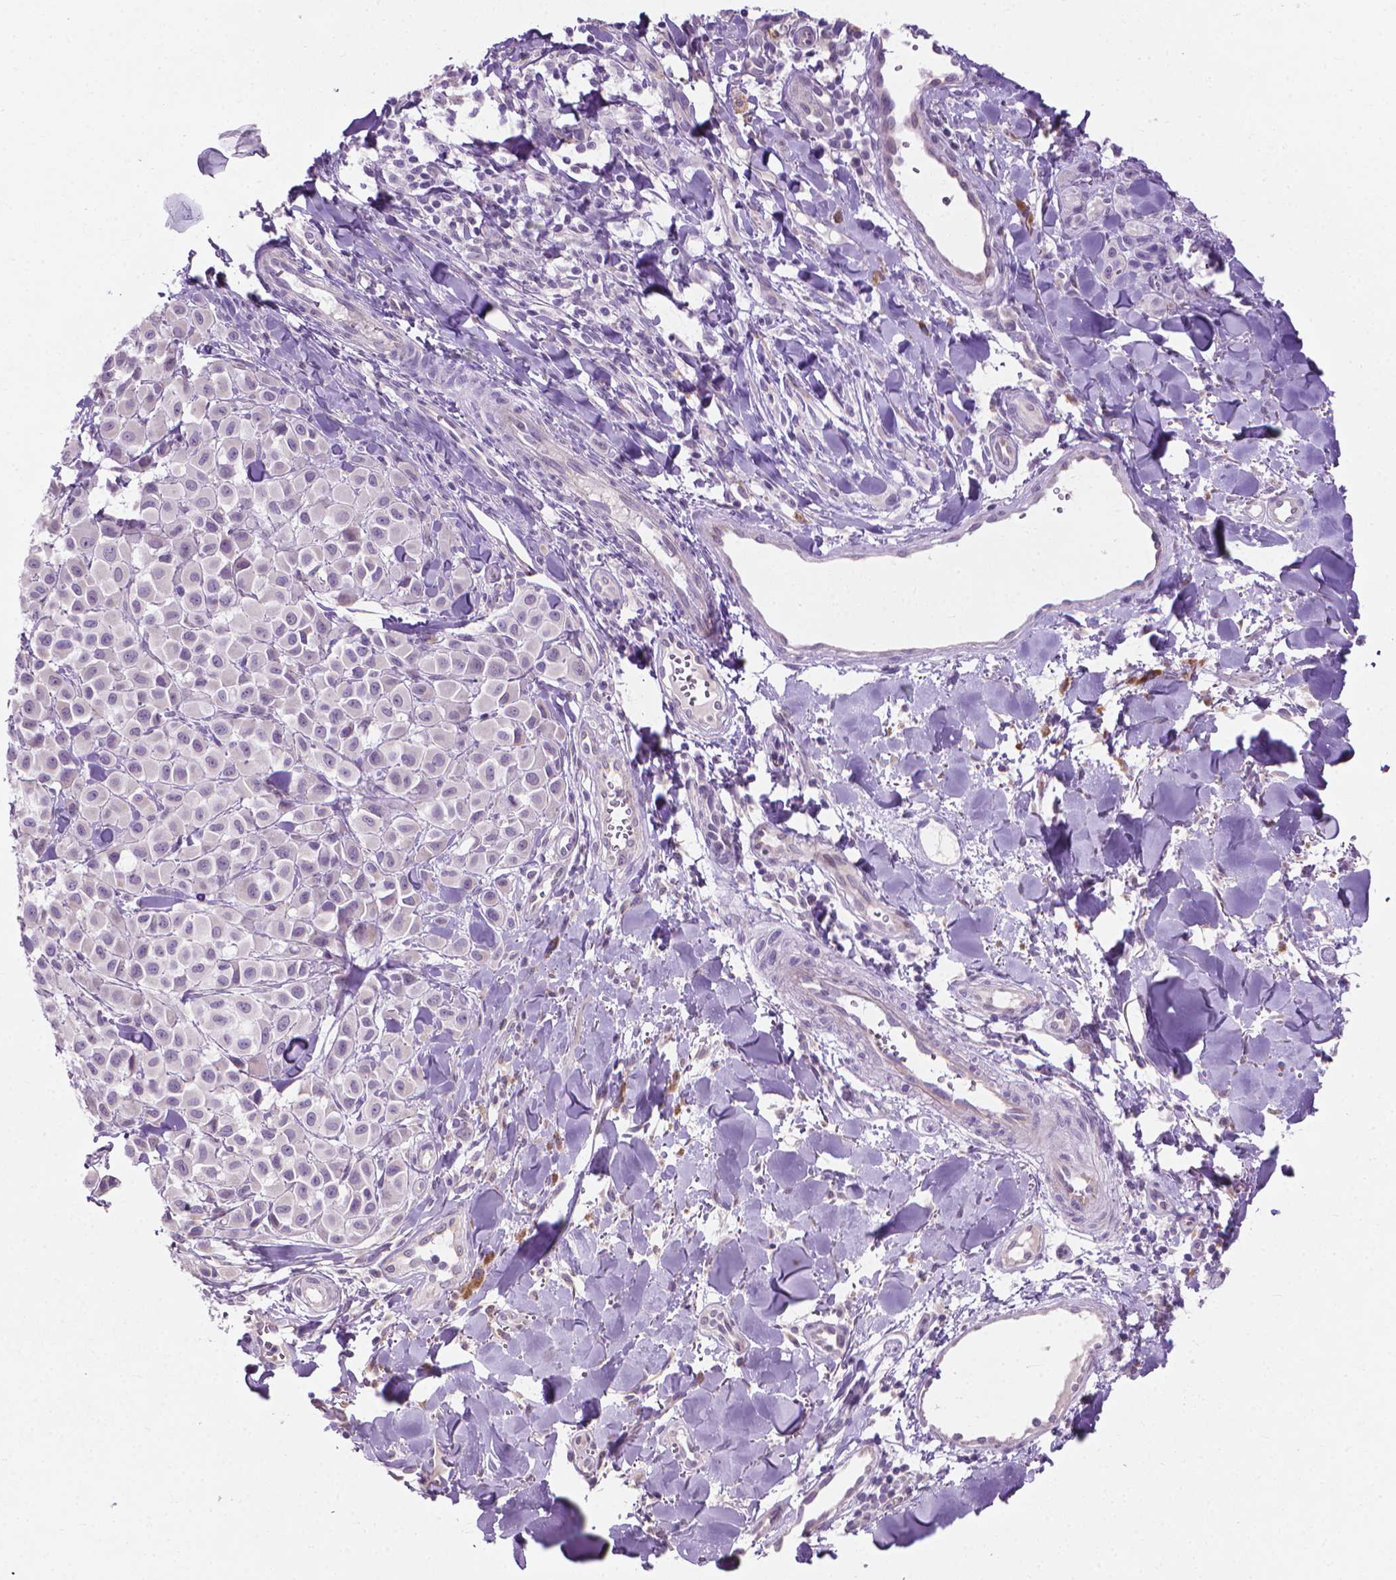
{"staining": {"intensity": "negative", "quantity": "none", "location": "none"}, "tissue": "melanoma", "cell_type": "Tumor cells", "image_type": "cancer", "snomed": [{"axis": "morphology", "description": "Malignant melanoma, NOS"}, {"axis": "topography", "description": "Skin"}], "caption": "DAB immunohistochemical staining of human melanoma demonstrates no significant expression in tumor cells.", "gene": "KRT73", "patient": {"sex": "male", "age": 77}}